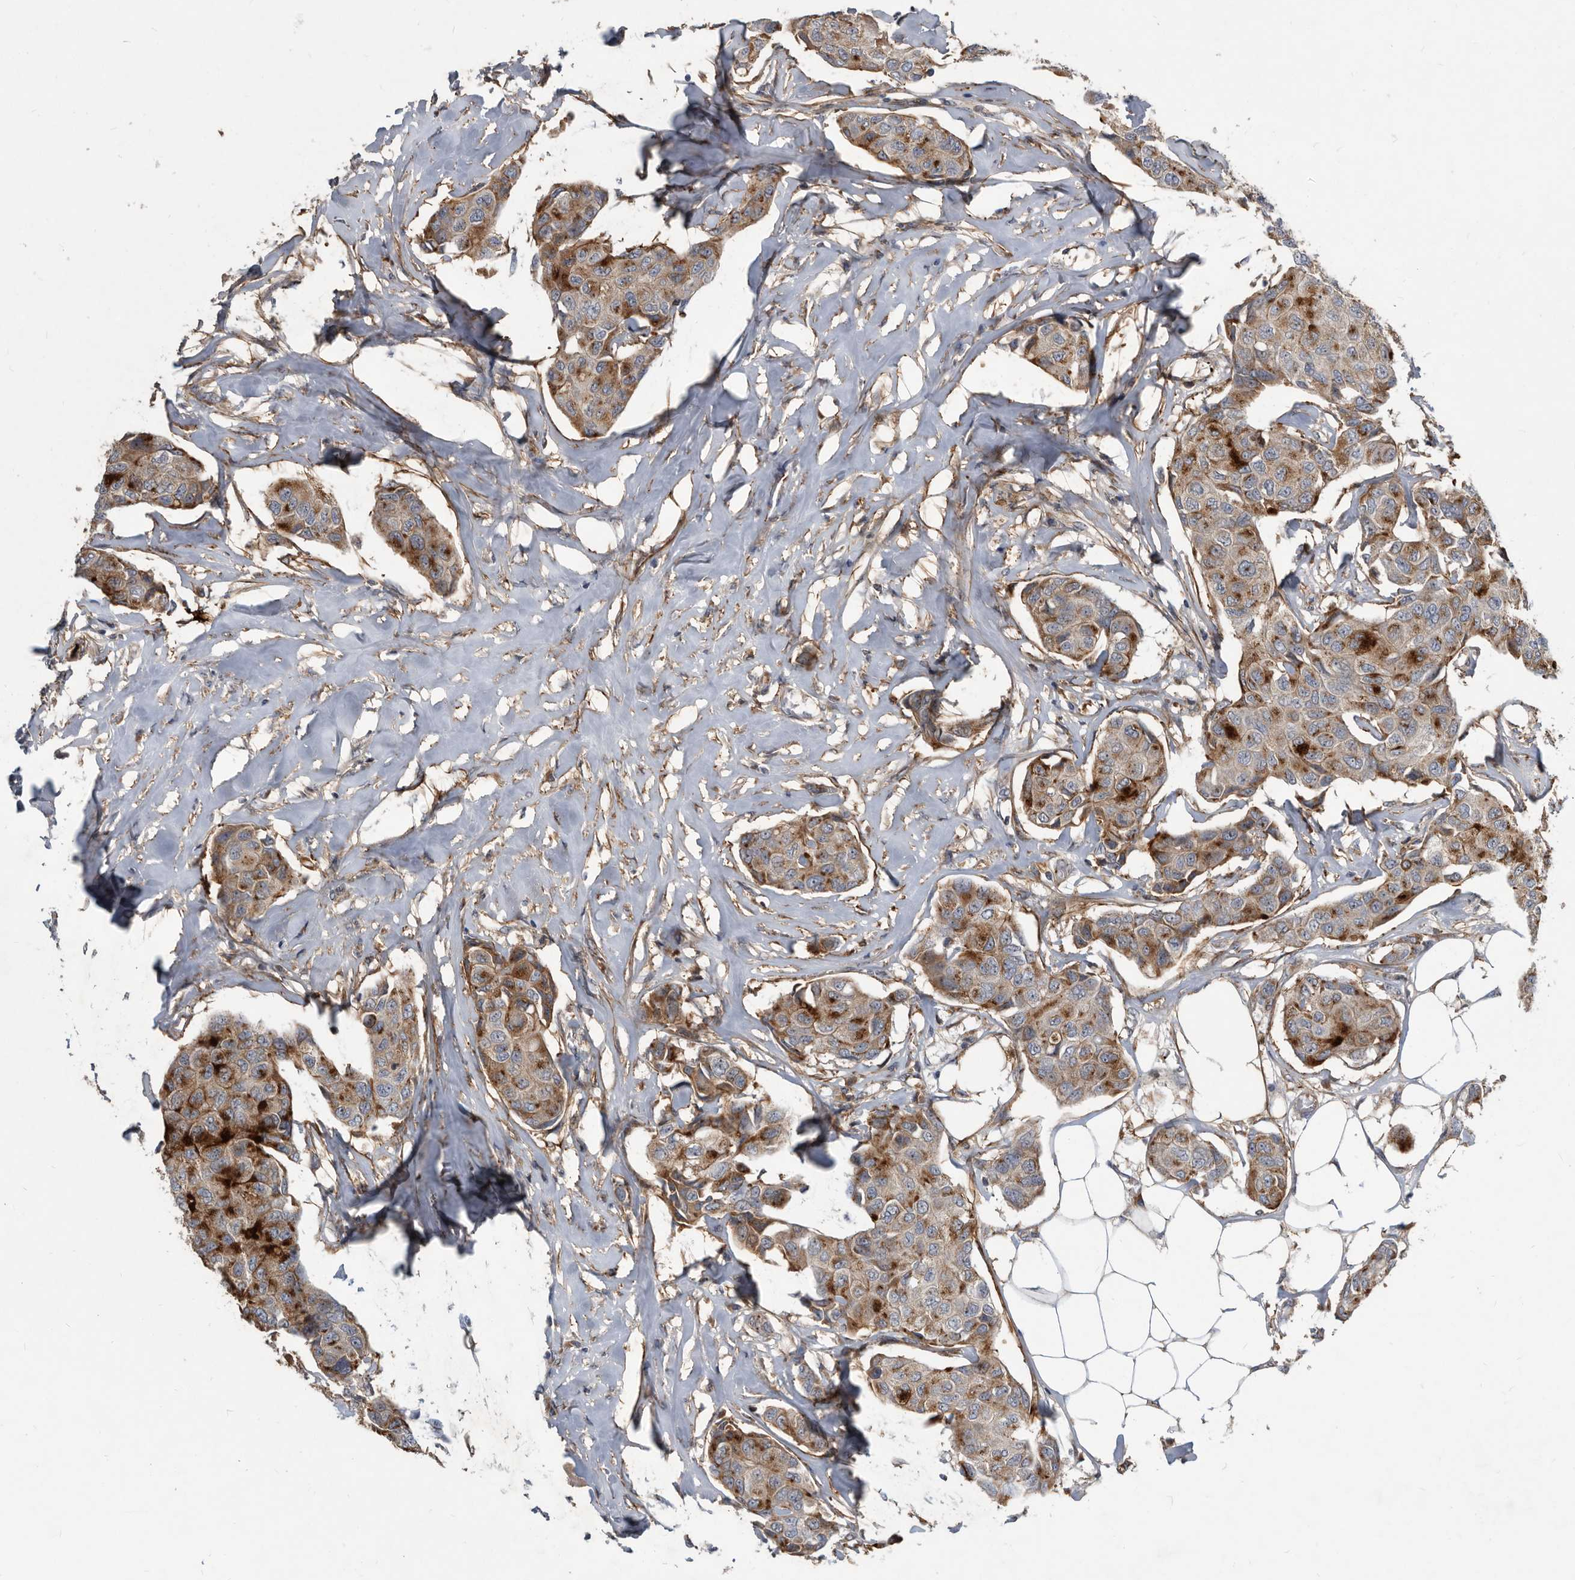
{"staining": {"intensity": "moderate", "quantity": ">75%", "location": "cytoplasmic/membranous"}, "tissue": "breast cancer", "cell_type": "Tumor cells", "image_type": "cancer", "snomed": [{"axis": "morphology", "description": "Duct carcinoma"}, {"axis": "topography", "description": "Breast"}], "caption": "The photomicrograph shows immunohistochemical staining of breast cancer (infiltrating ductal carcinoma). There is moderate cytoplasmic/membranous expression is present in about >75% of tumor cells. The staining was performed using DAB (3,3'-diaminobenzidine) to visualize the protein expression in brown, while the nuclei were stained in blue with hematoxylin (Magnification: 20x).", "gene": "PI15", "patient": {"sex": "female", "age": 80}}